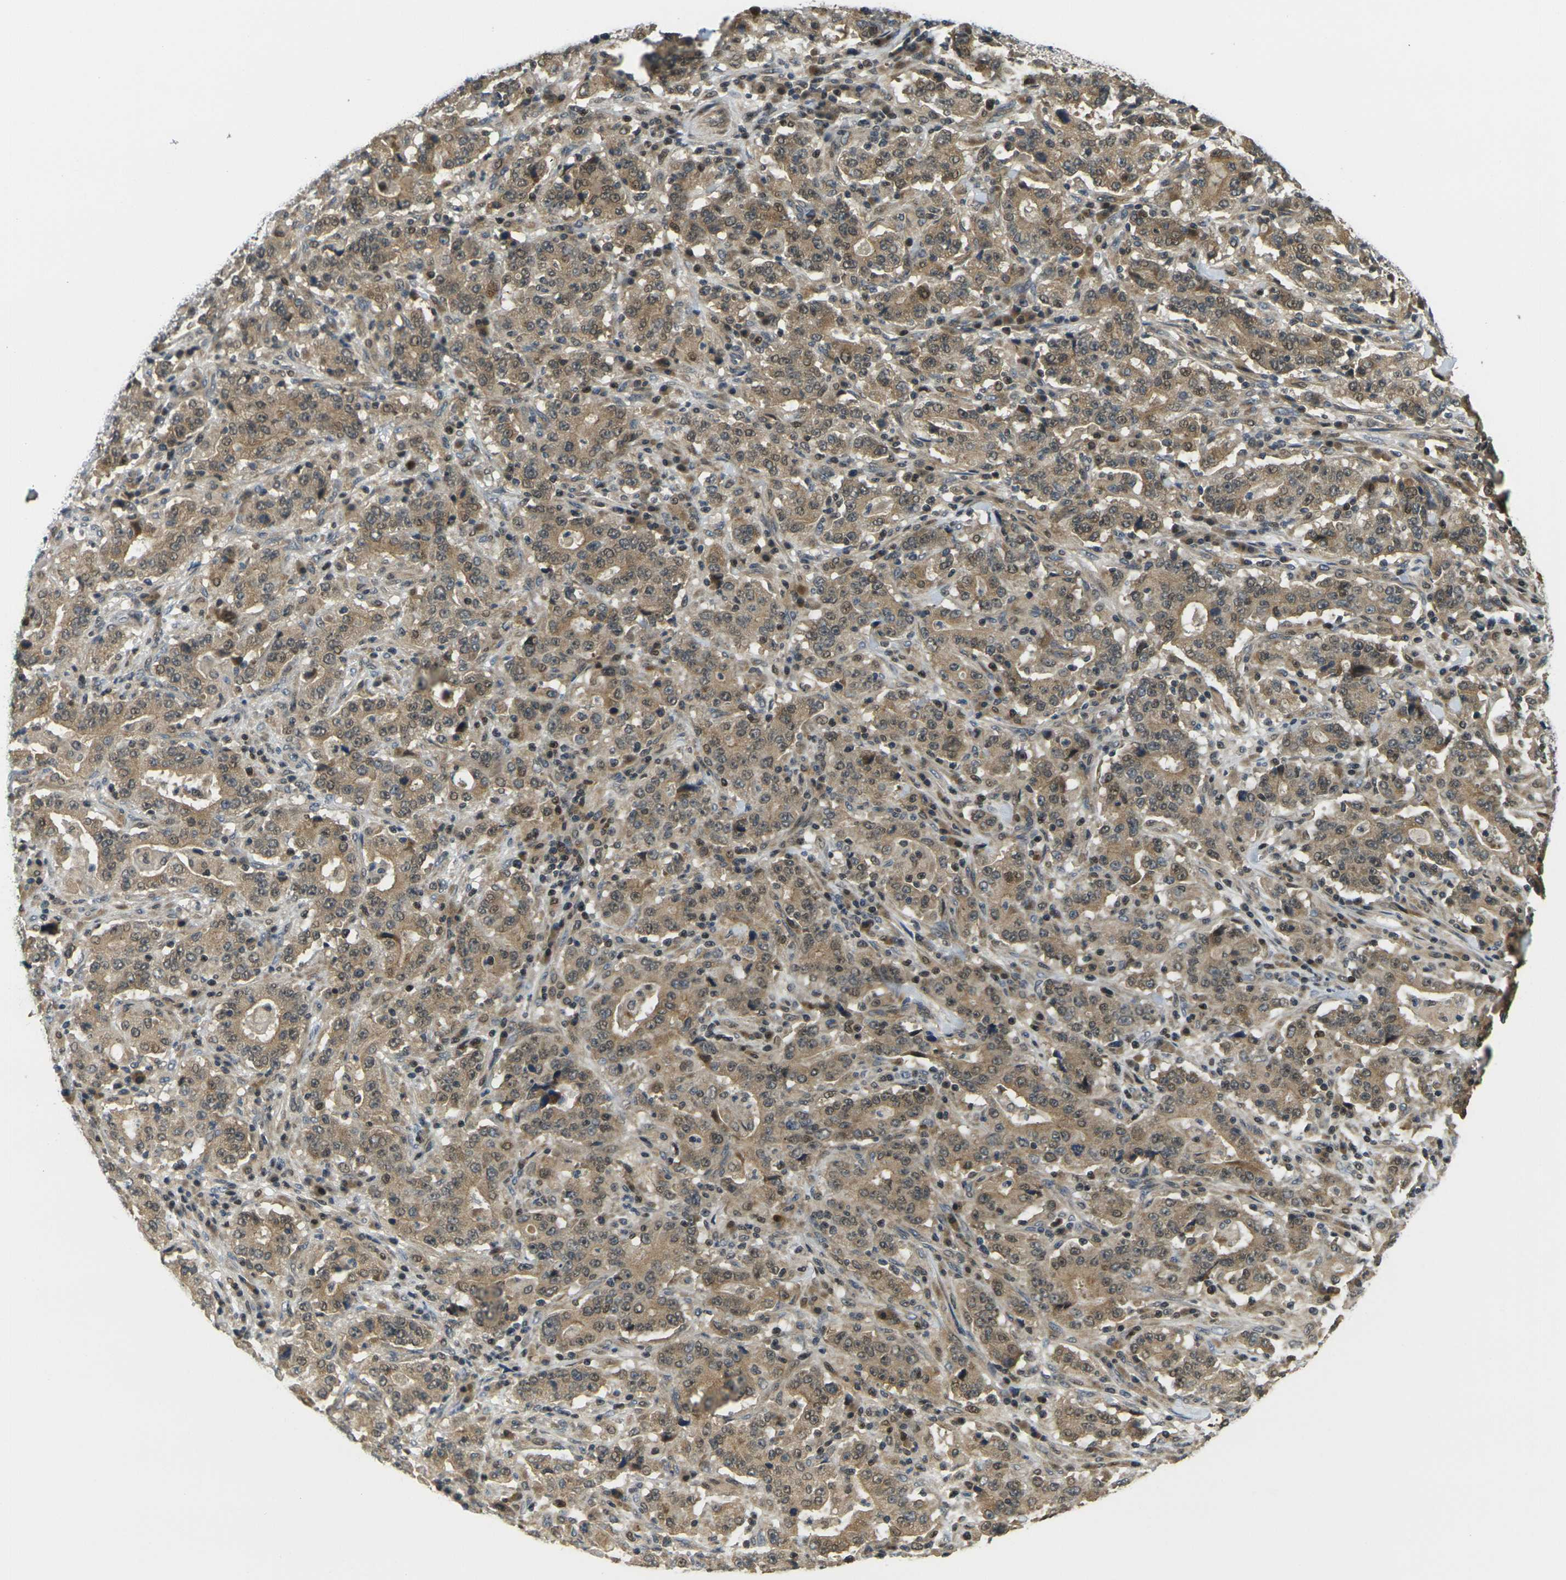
{"staining": {"intensity": "moderate", "quantity": ">75%", "location": "cytoplasmic/membranous"}, "tissue": "stomach cancer", "cell_type": "Tumor cells", "image_type": "cancer", "snomed": [{"axis": "morphology", "description": "Normal tissue, NOS"}, {"axis": "morphology", "description": "Adenocarcinoma, NOS"}, {"axis": "topography", "description": "Stomach, upper"}, {"axis": "topography", "description": "Stomach"}], "caption": "Stomach adenocarcinoma stained with immunohistochemistry (IHC) exhibits moderate cytoplasmic/membranous expression in about >75% of tumor cells. Immunohistochemistry (ihc) stains the protein of interest in brown and the nuclei are stained blue.", "gene": "KLHL8", "patient": {"sex": "male", "age": 59}}